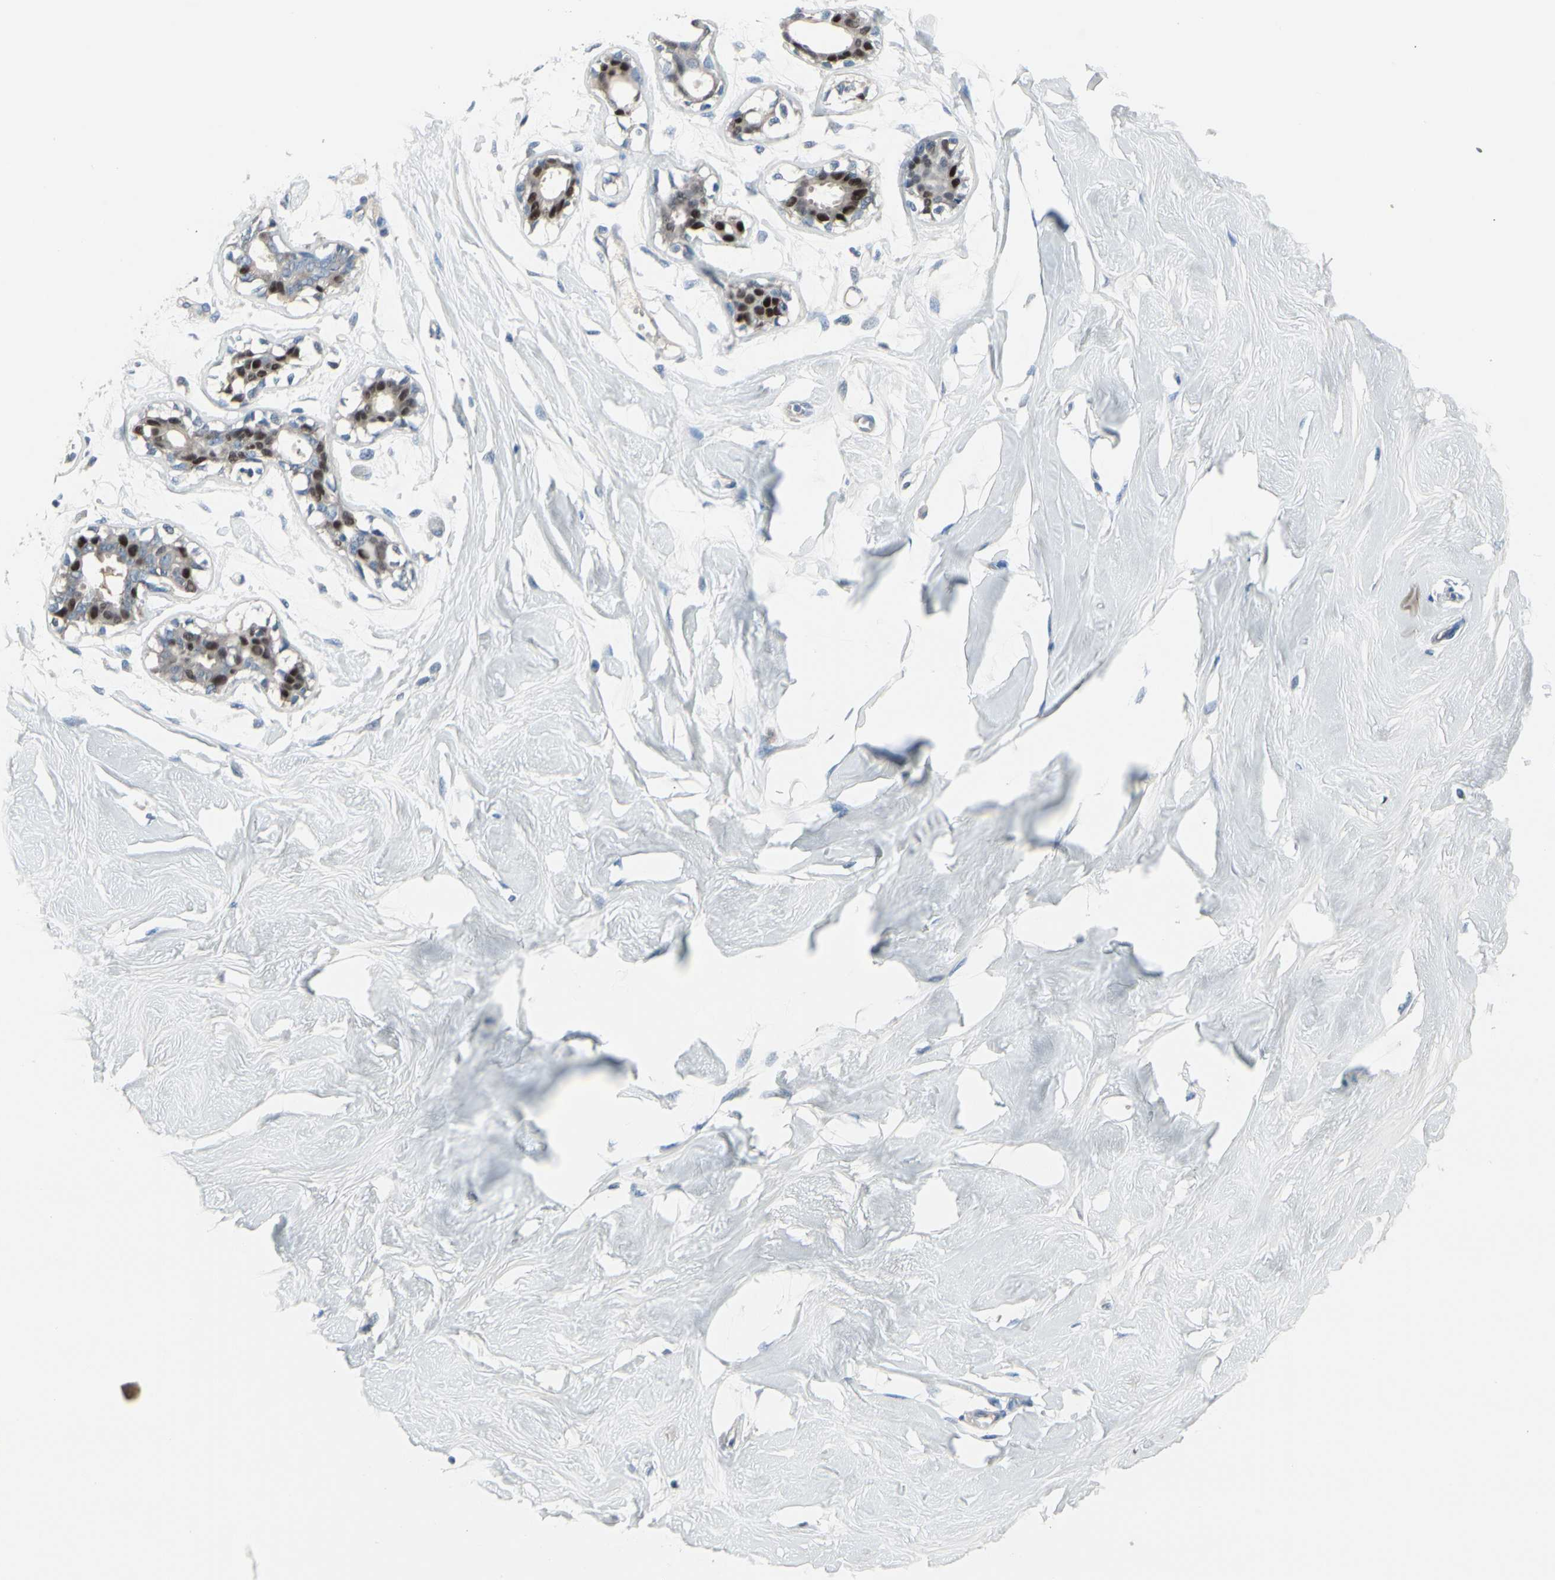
{"staining": {"intensity": "negative", "quantity": "none", "location": "none"}, "tissue": "breast", "cell_type": "Adipocytes", "image_type": "normal", "snomed": [{"axis": "morphology", "description": "Normal tissue, NOS"}, {"axis": "topography", "description": "Breast"}, {"axis": "topography", "description": "Soft tissue"}], "caption": "Immunohistochemistry micrograph of unremarkable breast stained for a protein (brown), which shows no staining in adipocytes.", "gene": "PGR", "patient": {"sex": "female", "age": 25}}